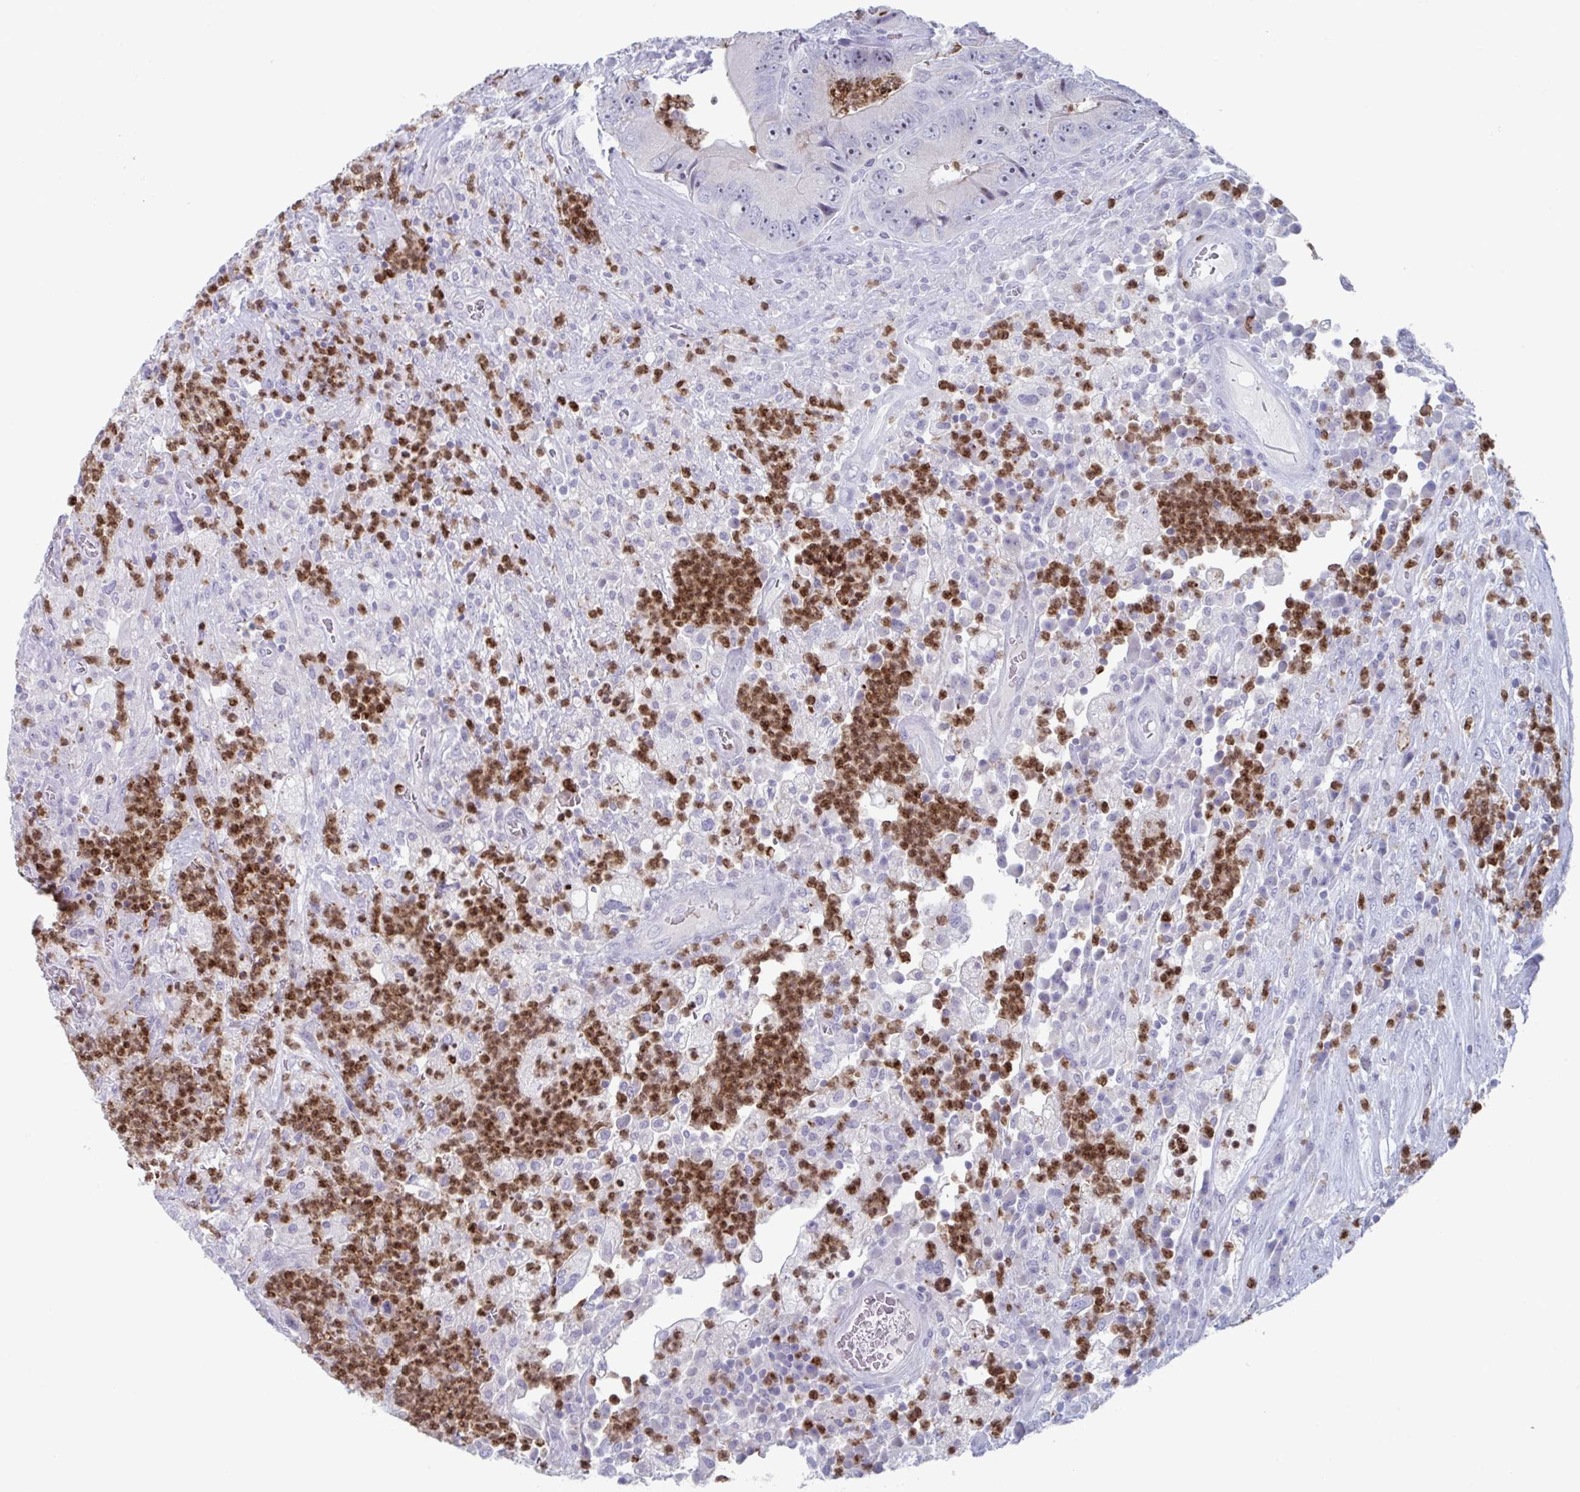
{"staining": {"intensity": "negative", "quantity": "none", "location": "none"}, "tissue": "colorectal cancer", "cell_type": "Tumor cells", "image_type": "cancer", "snomed": [{"axis": "morphology", "description": "Adenocarcinoma, NOS"}, {"axis": "topography", "description": "Colon"}], "caption": "This photomicrograph is of colorectal cancer (adenocarcinoma) stained with IHC to label a protein in brown with the nuclei are counter-stained blue. There is no positivity in tumor cells.", "gene": "CYP4F11", "patient": {"sex": "female", "age": 86}}